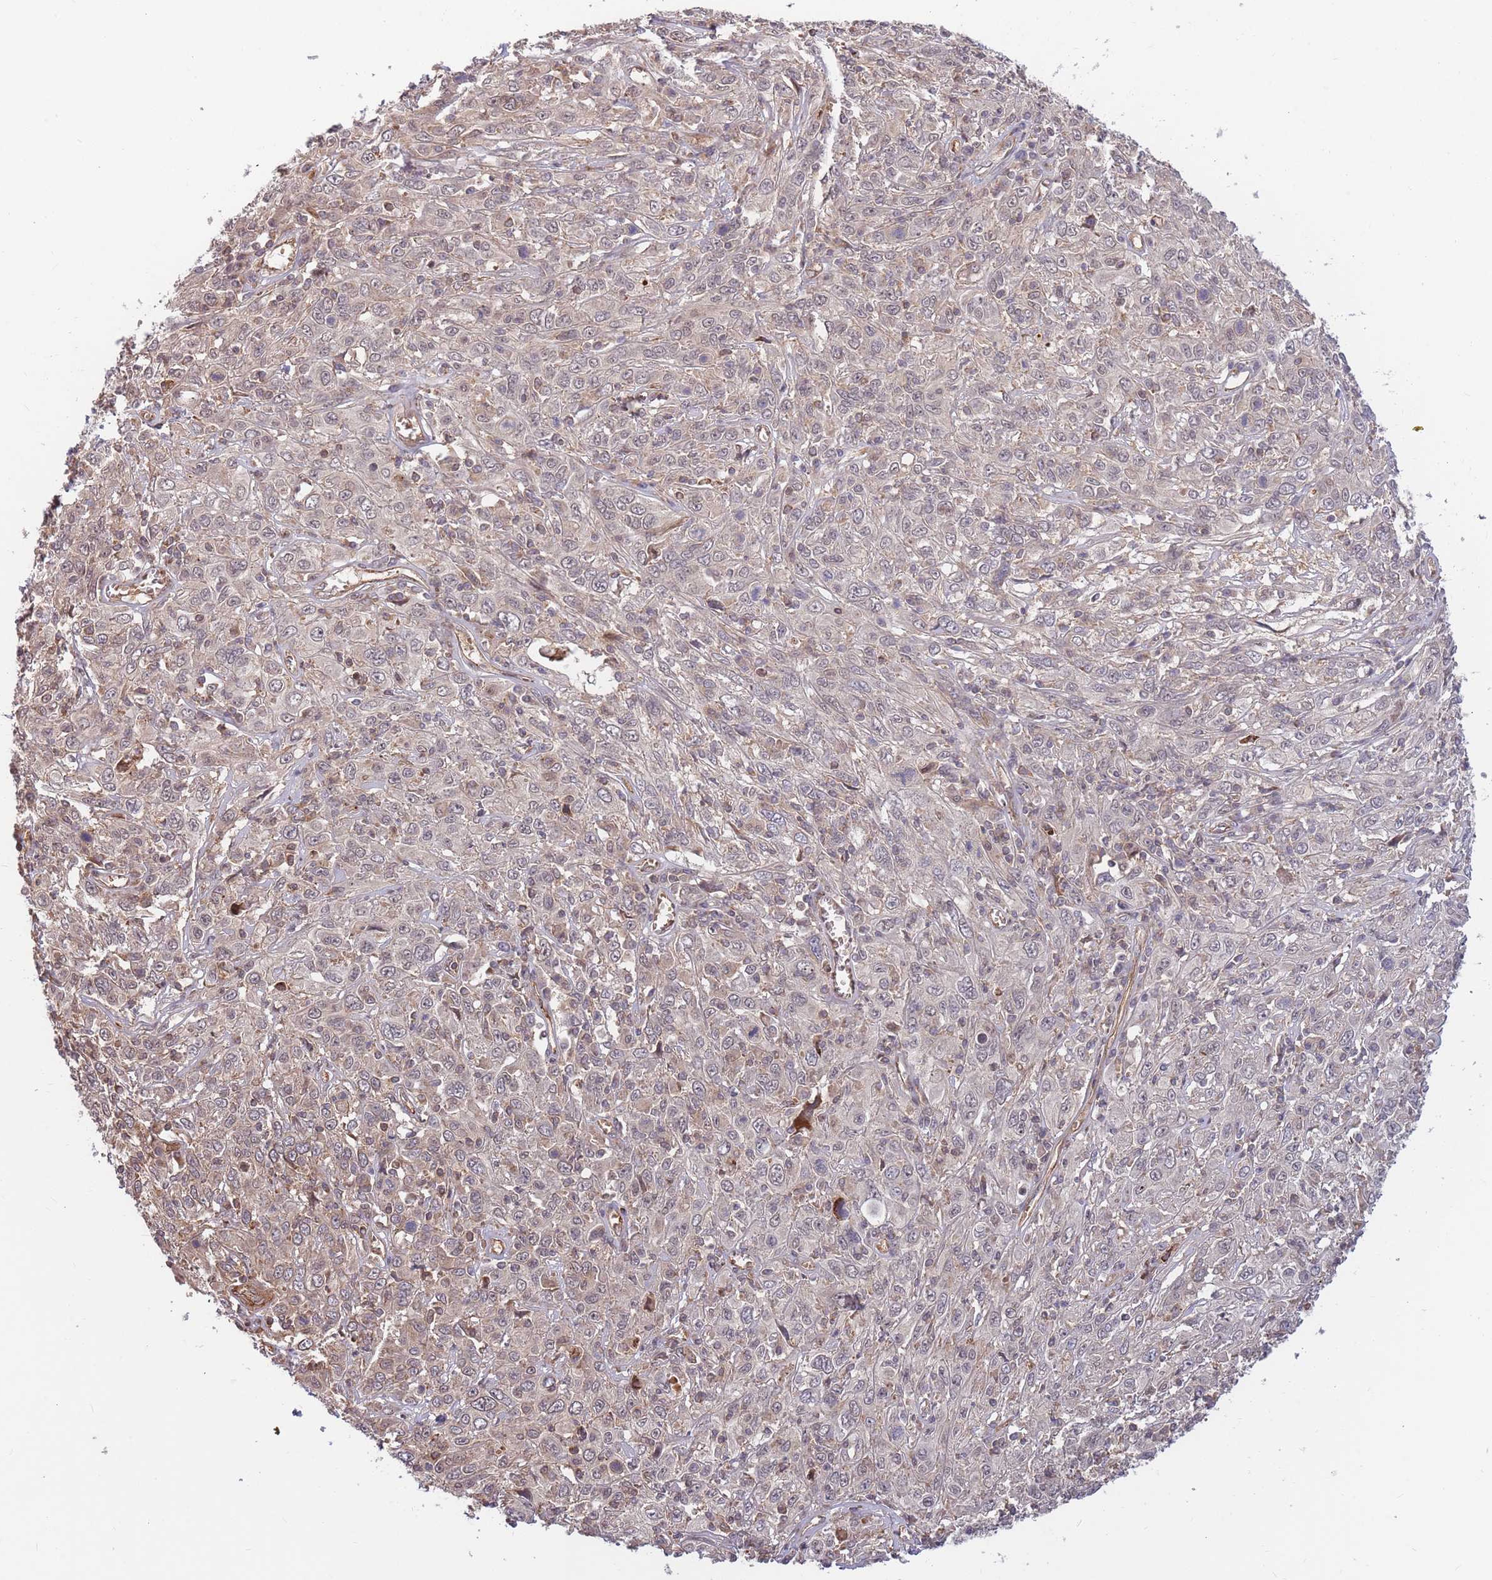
{"staining": {"intensity": "weak", "quantity": "<25%", "location": "cytoplasmic/membranous"}, "tissue": "cervical cancer", "cell_type": "Tumor cells", "image_type": "cancer", "snomed": [{"axis": "morphology", "description": "Squamous cell carcinoma, NOS"}, {"axis": "topography", "description": "Cervix"}], "caption": "Immunohistochemistry histopathology image of neoplastic tissue: cervical cancer stained with DAB displays no significant protein expression in tumor cells.", "gene": "HAUS3", "patient": {"sex": "female", "age": 46}}